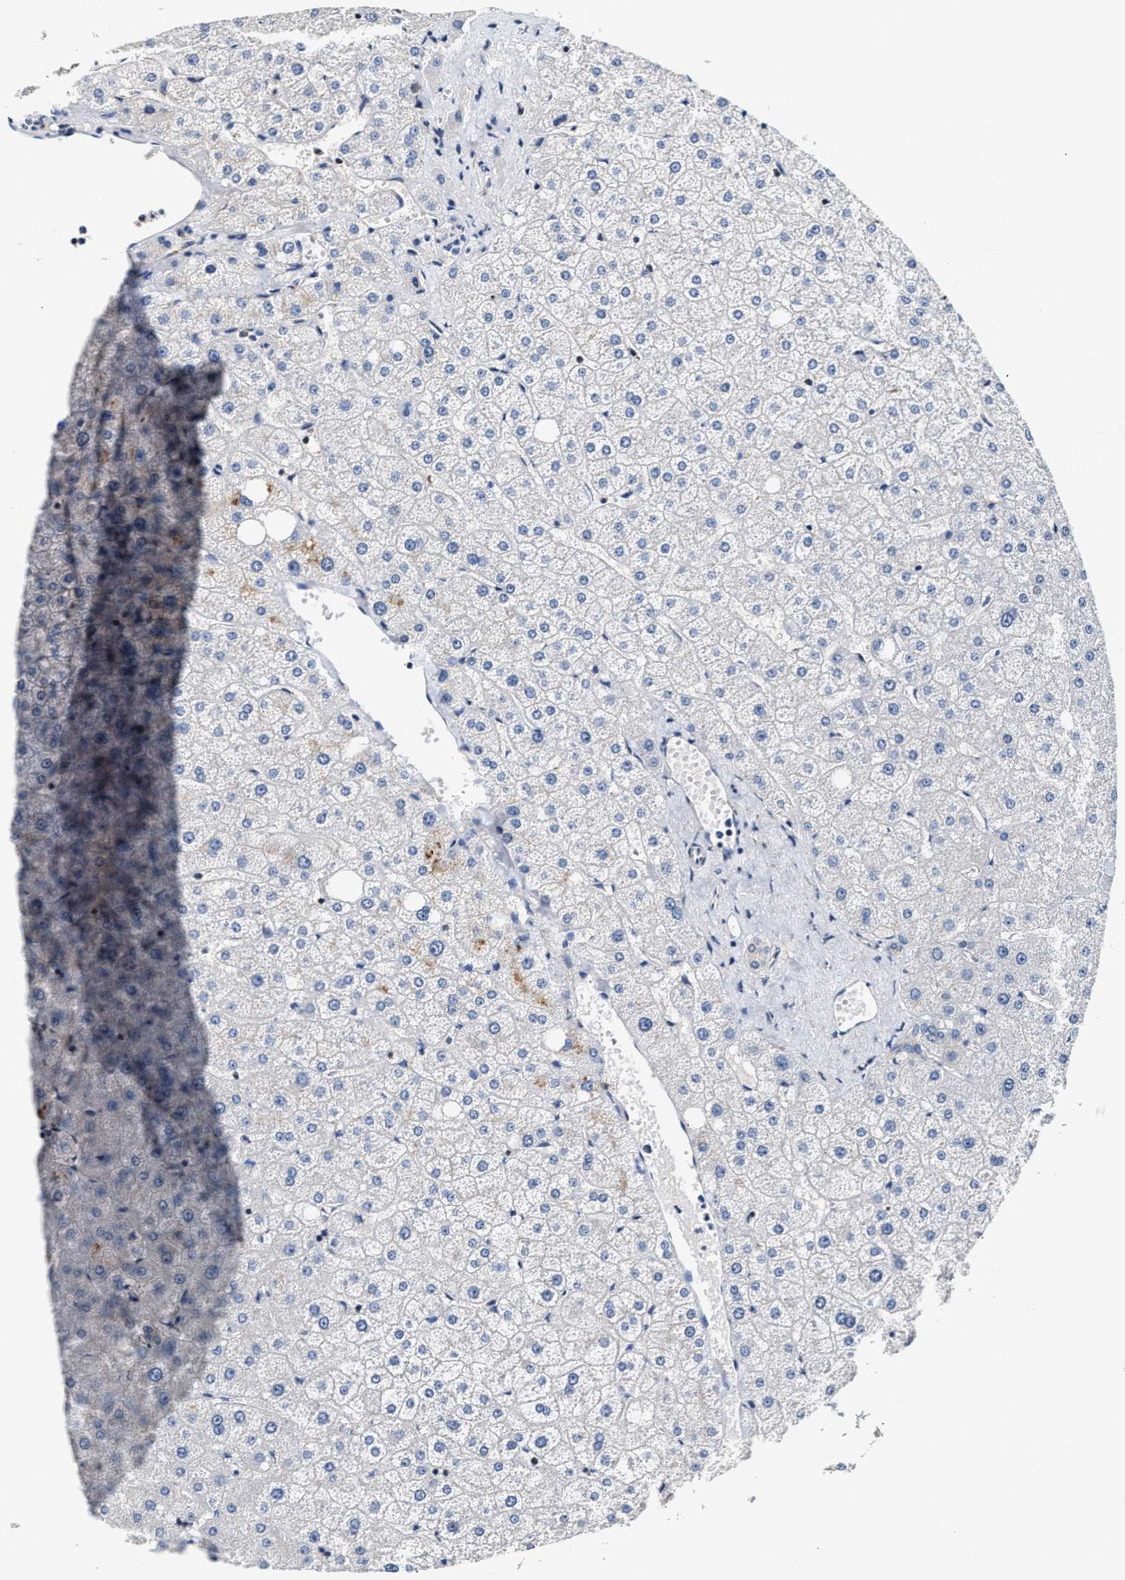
{"staining": {"intensity": "negative", "quantity": "none", "location": "none"}, "tissue": "liver", "cell_type": "Cholangiocytes", "image_type": "normal", "snomed": [{"axis": "morphology", "description": "Normal tissue, NOS"}, {"axis": "topography", "description": "Liver"}], "caption": "Immunohistochemistry histopathology image of benign human liver stained for a protein (brown), which demonstrates no positivity in cholangiocytes. (Brightfield microscopy of DAB IHC at high magnification).", "gene": "TEX2", "patient": {"sex": "male", "age": 73}}